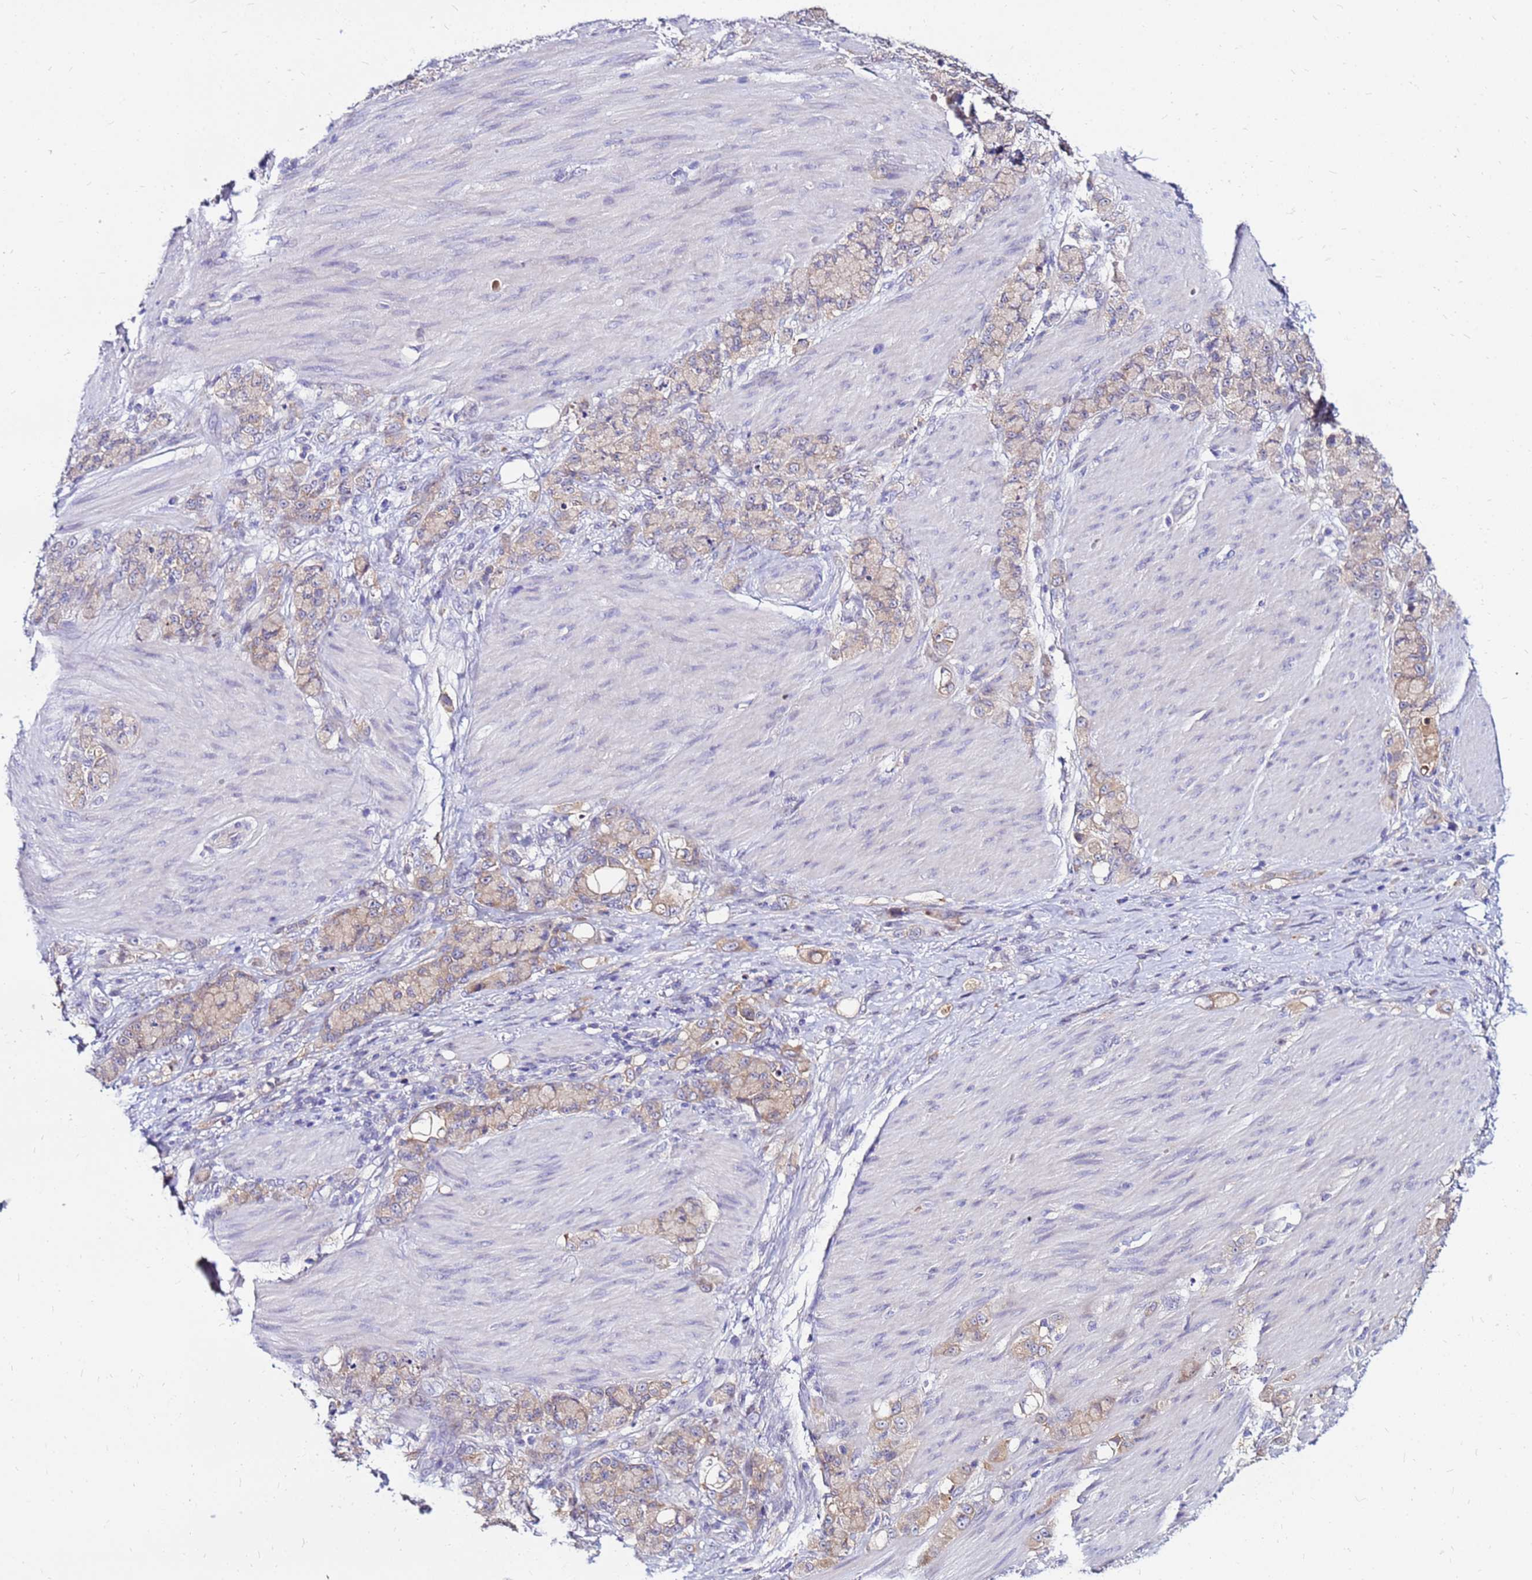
{"staining": {"intensity": "weak", "quantity": ">75%", "location": "cytoplasmic/membranous"}, "tissue": "stomach cancer", "cell_type": "Tumor cells", "image_type": "cancer", "snomed": [{"axis": "morphology", "description": "Normal tissue, NOS"}, {"axis": "morphology", "description": "Adenocarcinoma, NOS"}, {"axis": "topography", "description": "Stomach"}], "caption": "This image demonstrates stomach cancer stained with immunohistochemistry (IHC) to label a protein in brown. The cytoplasmic/membranous of tumor cells show weak positivity for the protein. Nuclei are counter-stained blue.", "gene": "ARHGEF5", "patient": {"sex": "female", "age": 79}}